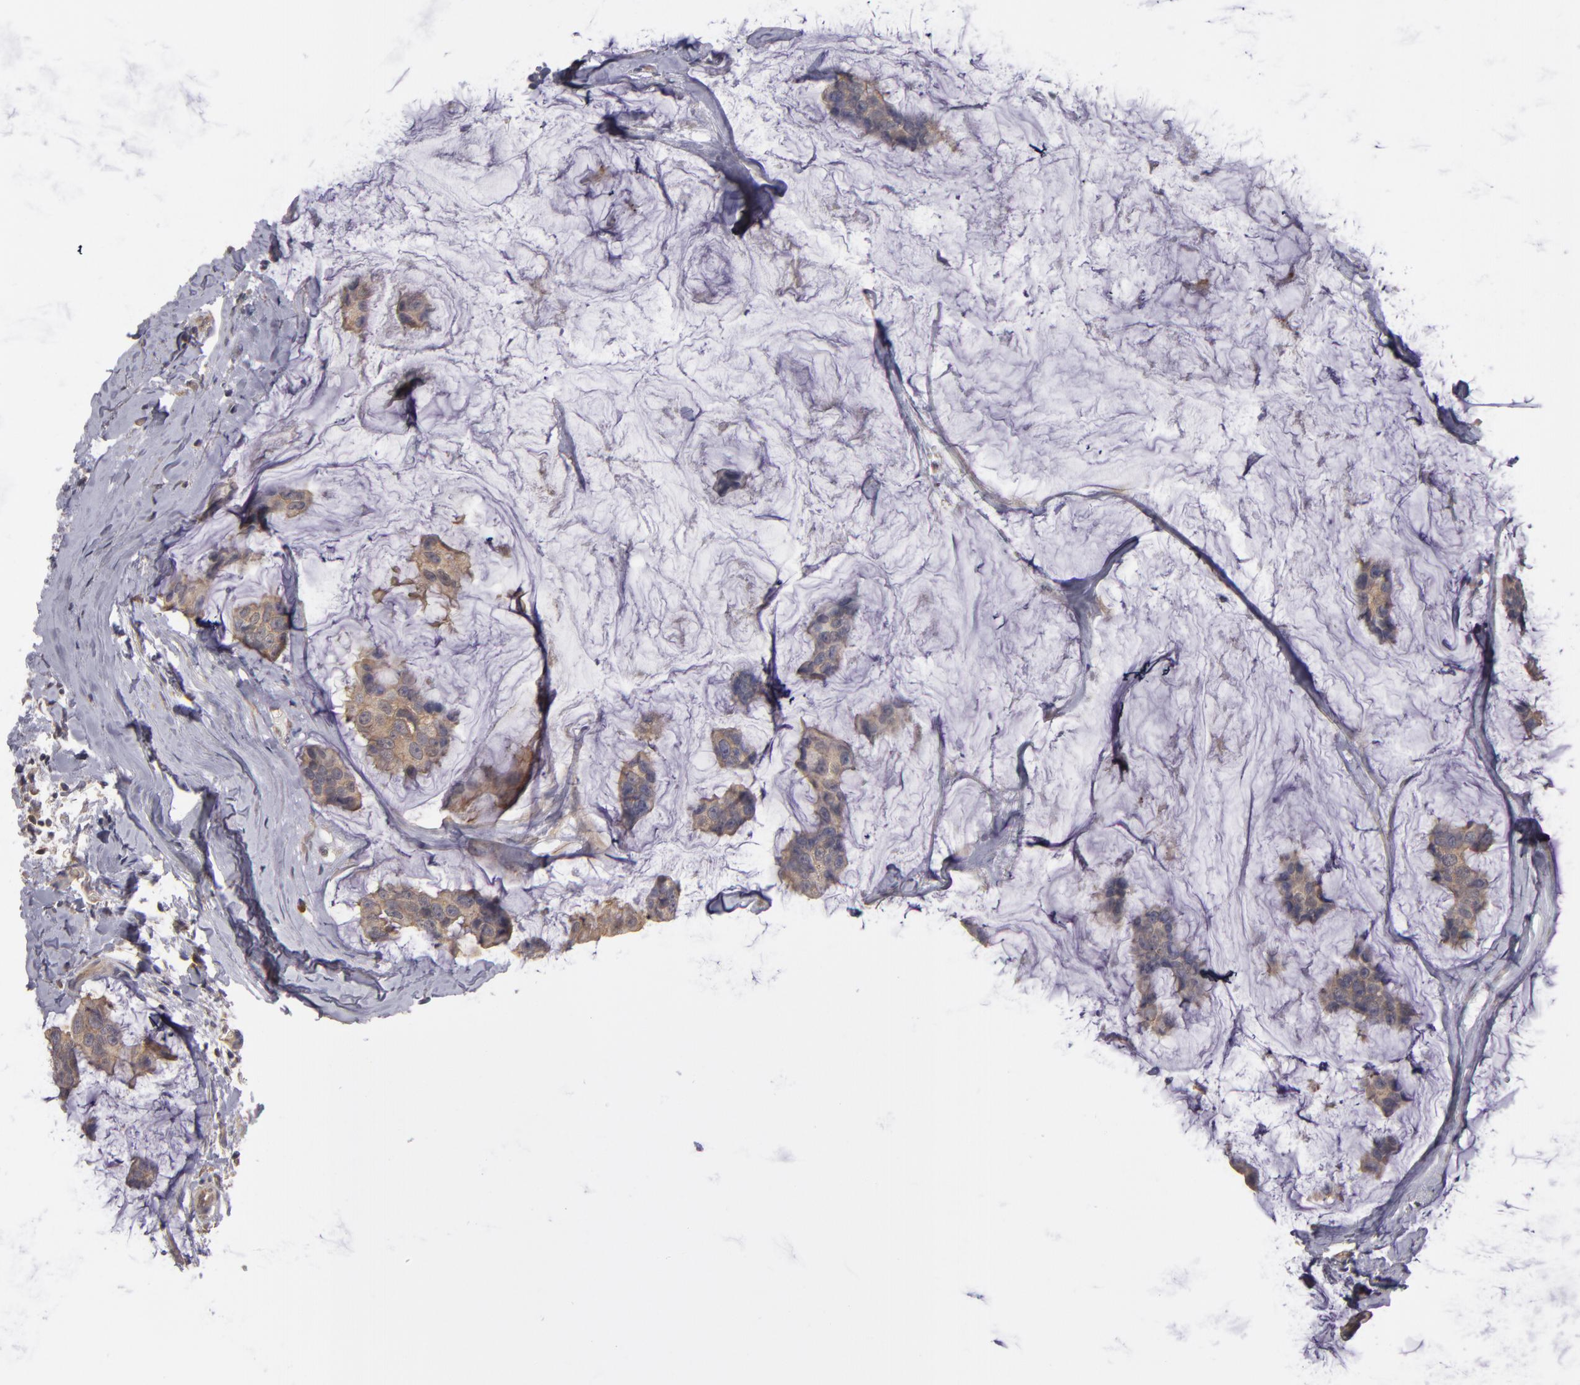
{"staining": {"intensity": "moderate", "quantity": ">75%", "location": "cytoplasmic/membranous"}, "tissue": "breast cancer", "cell_type": "Tumor cells", "image_type": "cancer", "snomed": [{"axis": "morphology", "description": "Normal tissue, NOS"}, {"axis": "morphology", "description": "Duct carcinoma"}, {"axis": "topography", "description": "Breast"}], "caption": "IHC photomicrograph of neoplastic tissue: breast cancer (infiltrating ductal carcinoma) stained using immunohistochemistry shows medium levels of moderate protein expression localized specifically in the cytoplasmic/membranous of tumor cells, appearing as a cytoplasmic/membranous brown color.", "gene": "CTSO", "patient": {"sex": "female", "age": 50}}